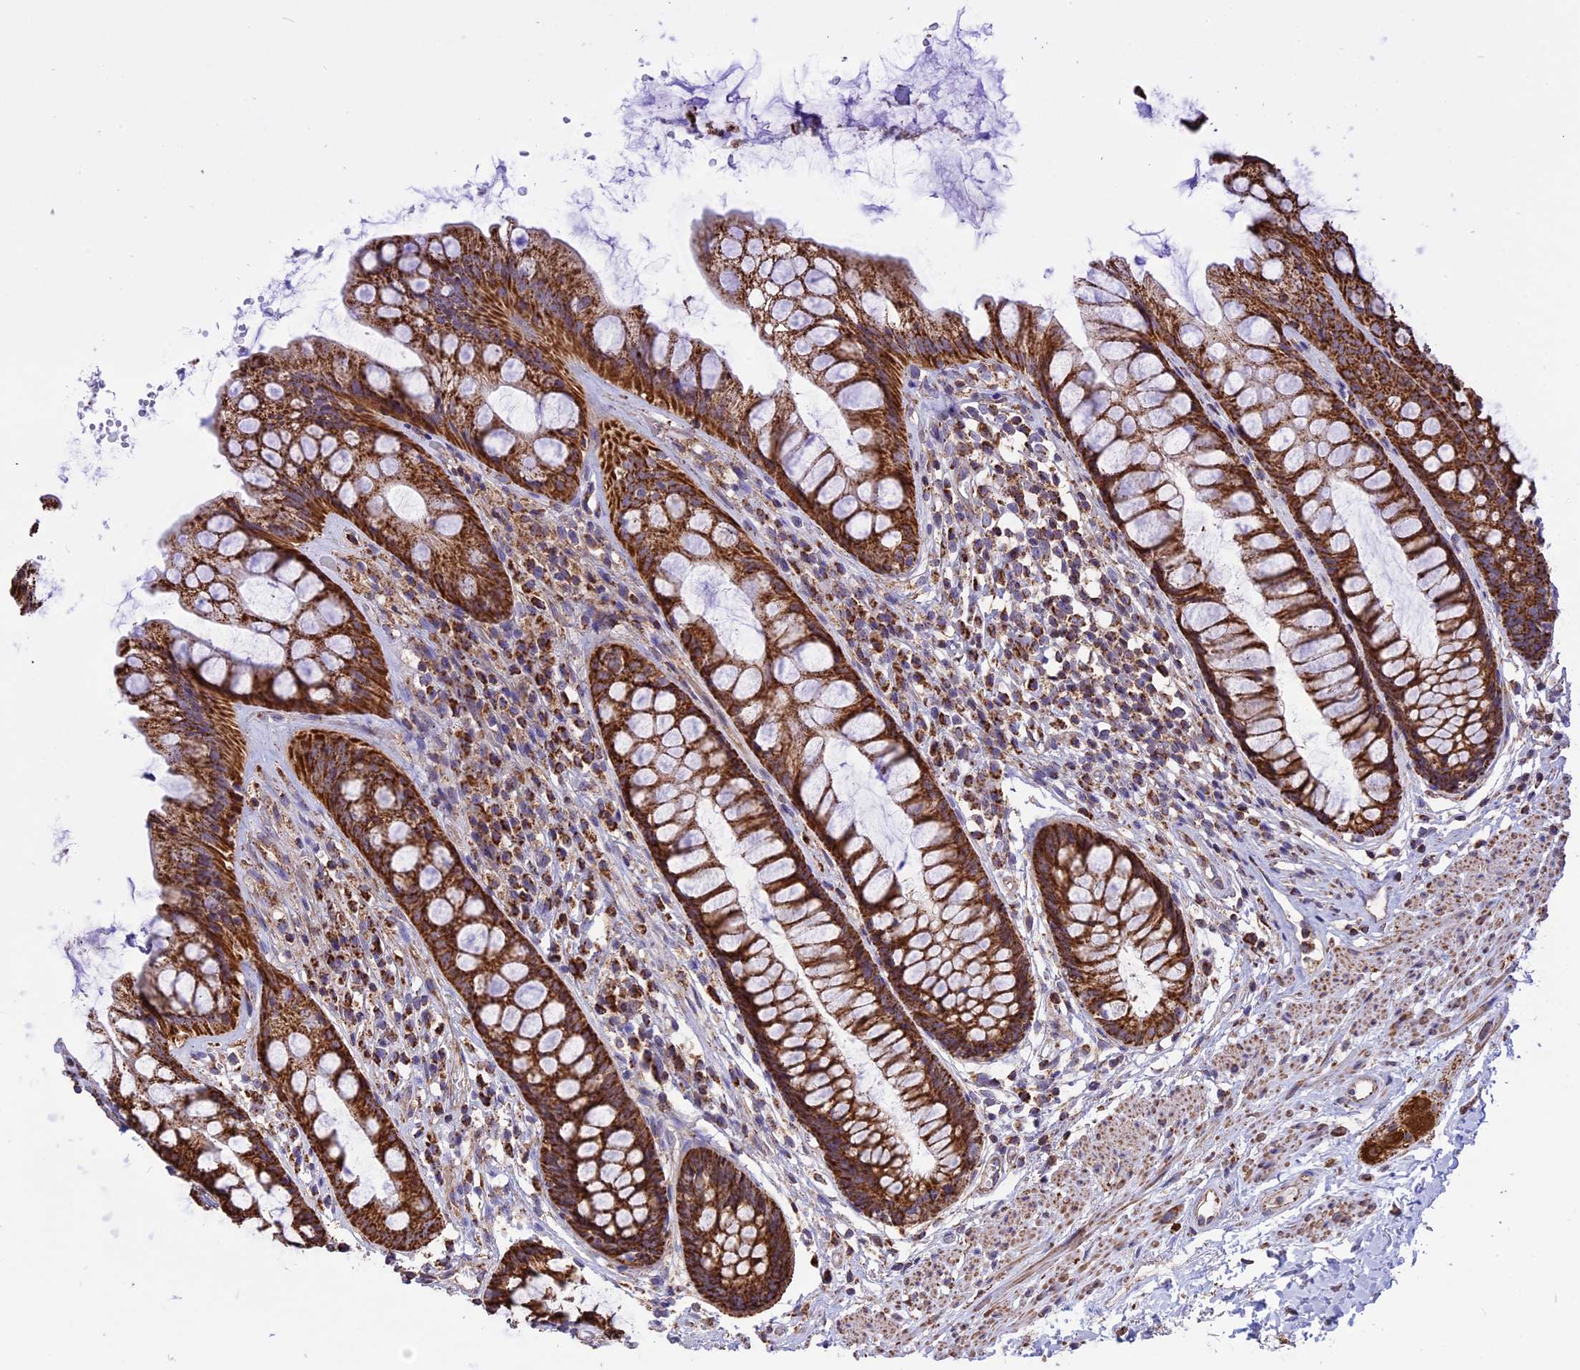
{"staining": {"intensity": "strong", "quantity": ">75%", "location": "cytoplasmic/membranous"}, "tissue": "rectum", "cell_type": "Glandular cells", "image_type": "normal", "snomed": [{"axis": "morphology", "description": "Normal tissue, NOS"}, {"axis": "topography", "description": "Rectum"}], "caption": "About >75% of glandular cells in unremarkable human rectum display strong cytoplasmic/membranous protein positivity as visualized by brown immunohistochemical staining.", "gene": "TTC4", "patient": {"sex": "male", "age": 74}}